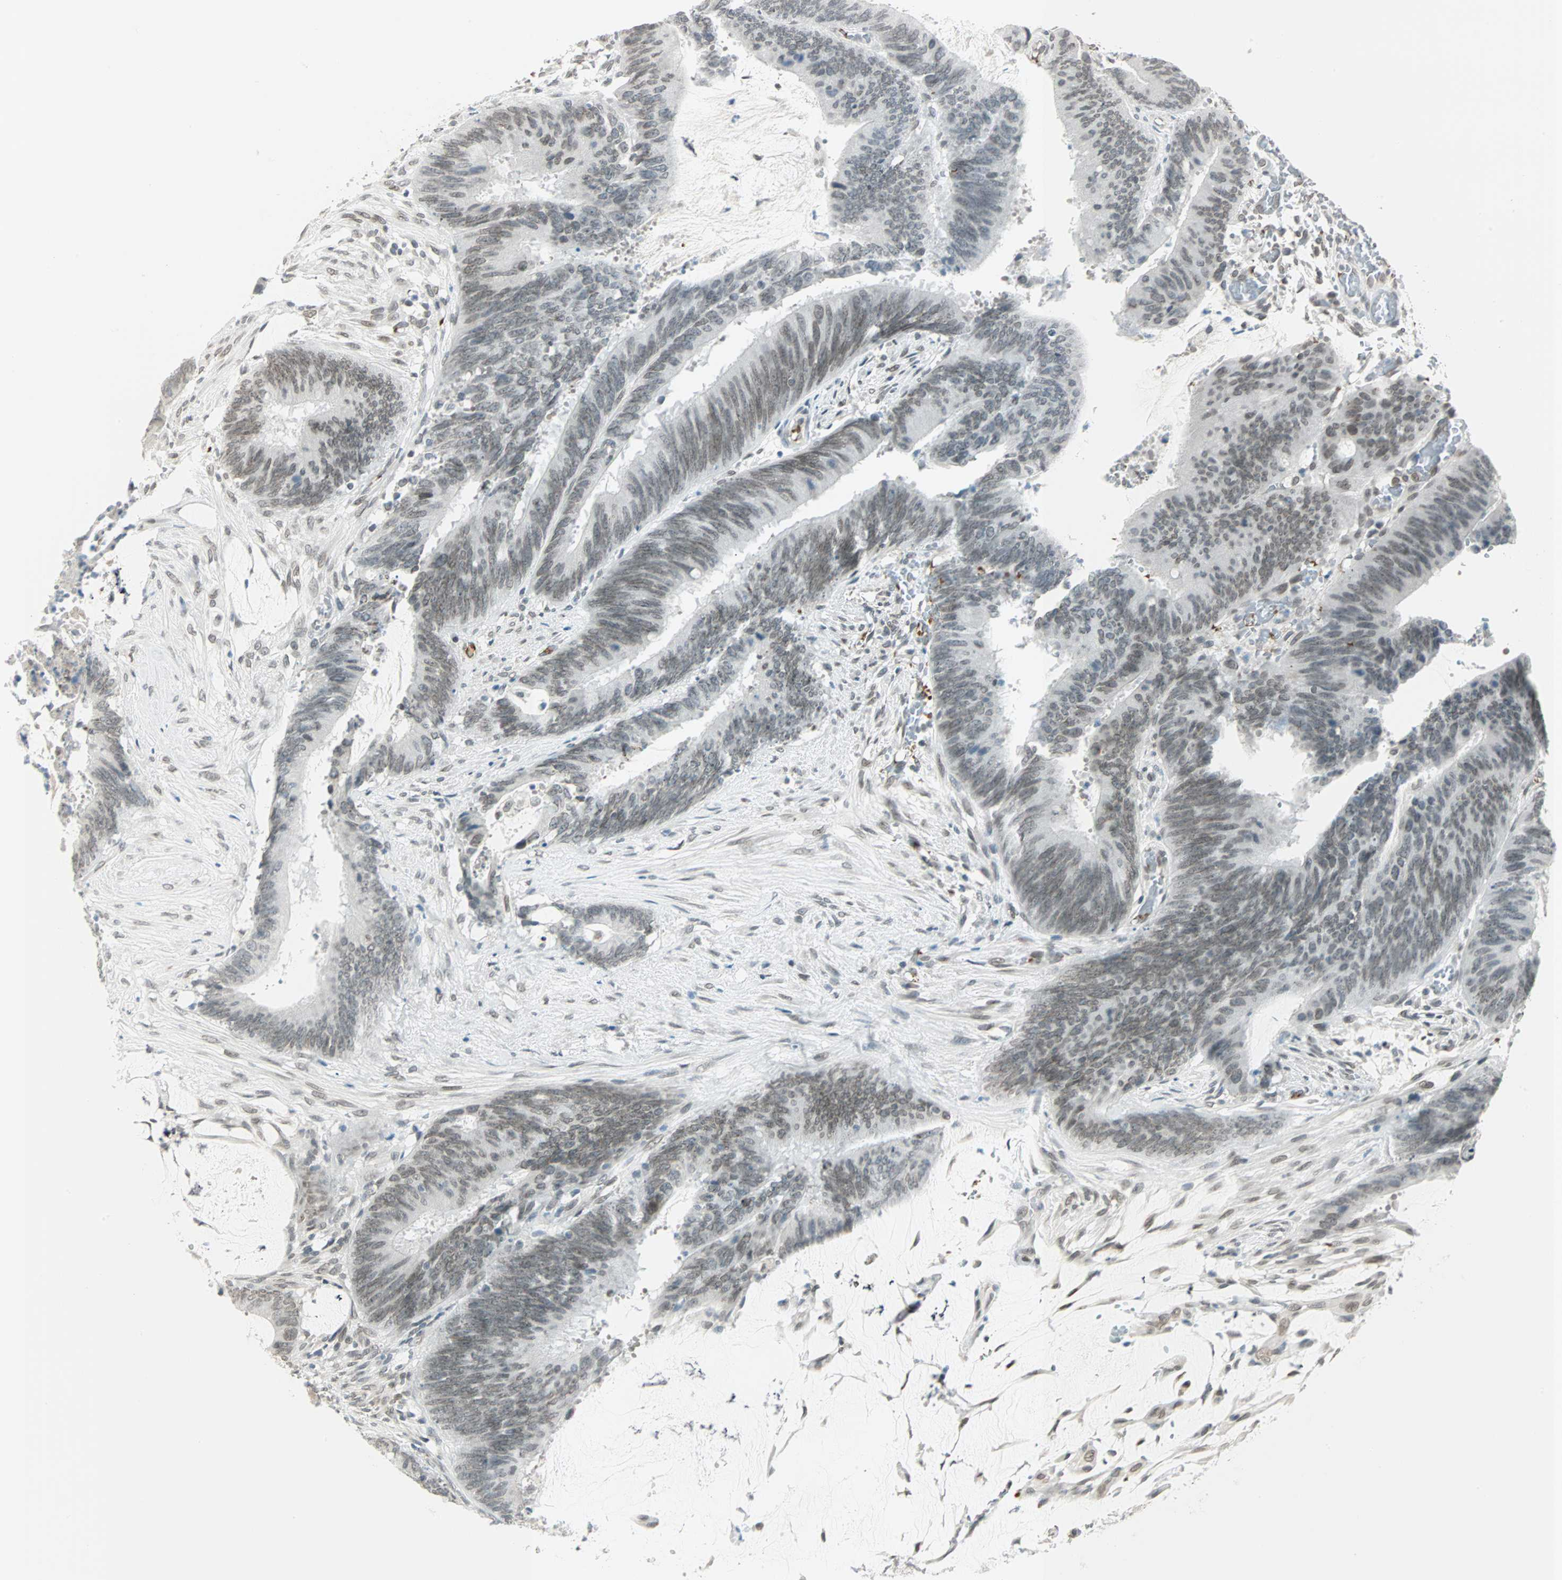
{"staining": {"intensity": "weak", "quantity": "25%-75%", "location": "nuclear"}, "tissue": "colorectal cancer", "cell_type": "Tumor cells", "image_type": "cancer", "snomed": [{"axis": "morphology", "description": "Adenocarcinoma, NOS"}, {"axis": "topography", "description": "Rectum"}], "caption": "IHC histopathology image of human adenocarcinoma (colorectal) stained for a protein (brown), which demonstrates low levels of weak nuclear expression in about 25%-75% of tumor cells.", "gene": "BCAN", "patient": {"sex": "female", "age": 66}}